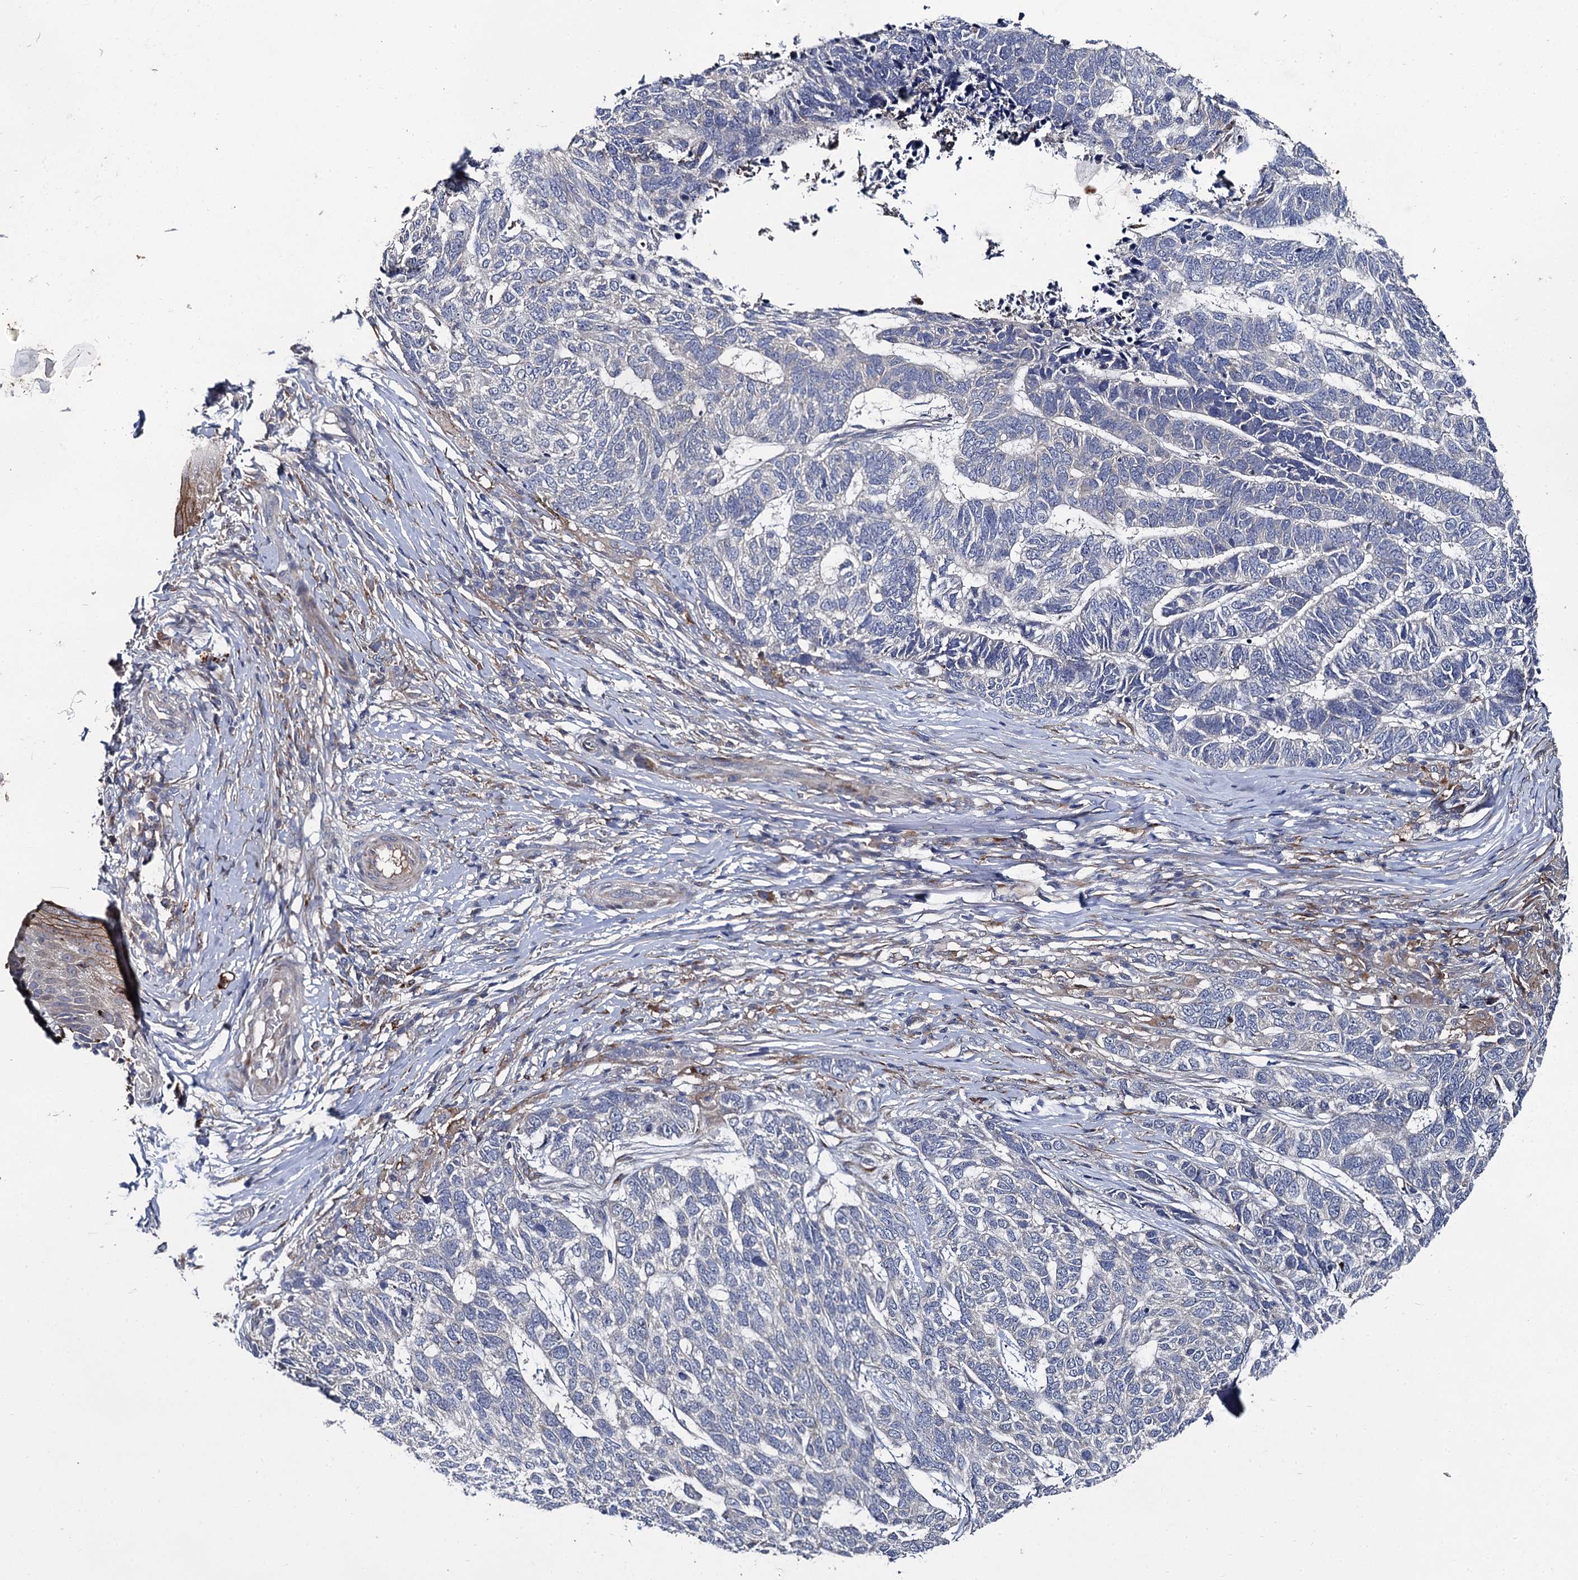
{"staining": {"intensity": "negative", "quantity": "none", "location": "none"}, "tissue": "skin cancer", "cell_type": "Tumor cells", "image_type": "cancer", "snomed": [{"axis": "morphology", "description": "Basal cell carcinoma"}, {"axis": "topography", "description": "Skin"}], "caption": "DAB (3,3'-diaminobenzidine) immunohistochemical staining of basal cell carcinoma (skin) displays no significant expression in tumor cells.", "gene": "LRRC28", "patient": {"sex": "female", "age": 65}}